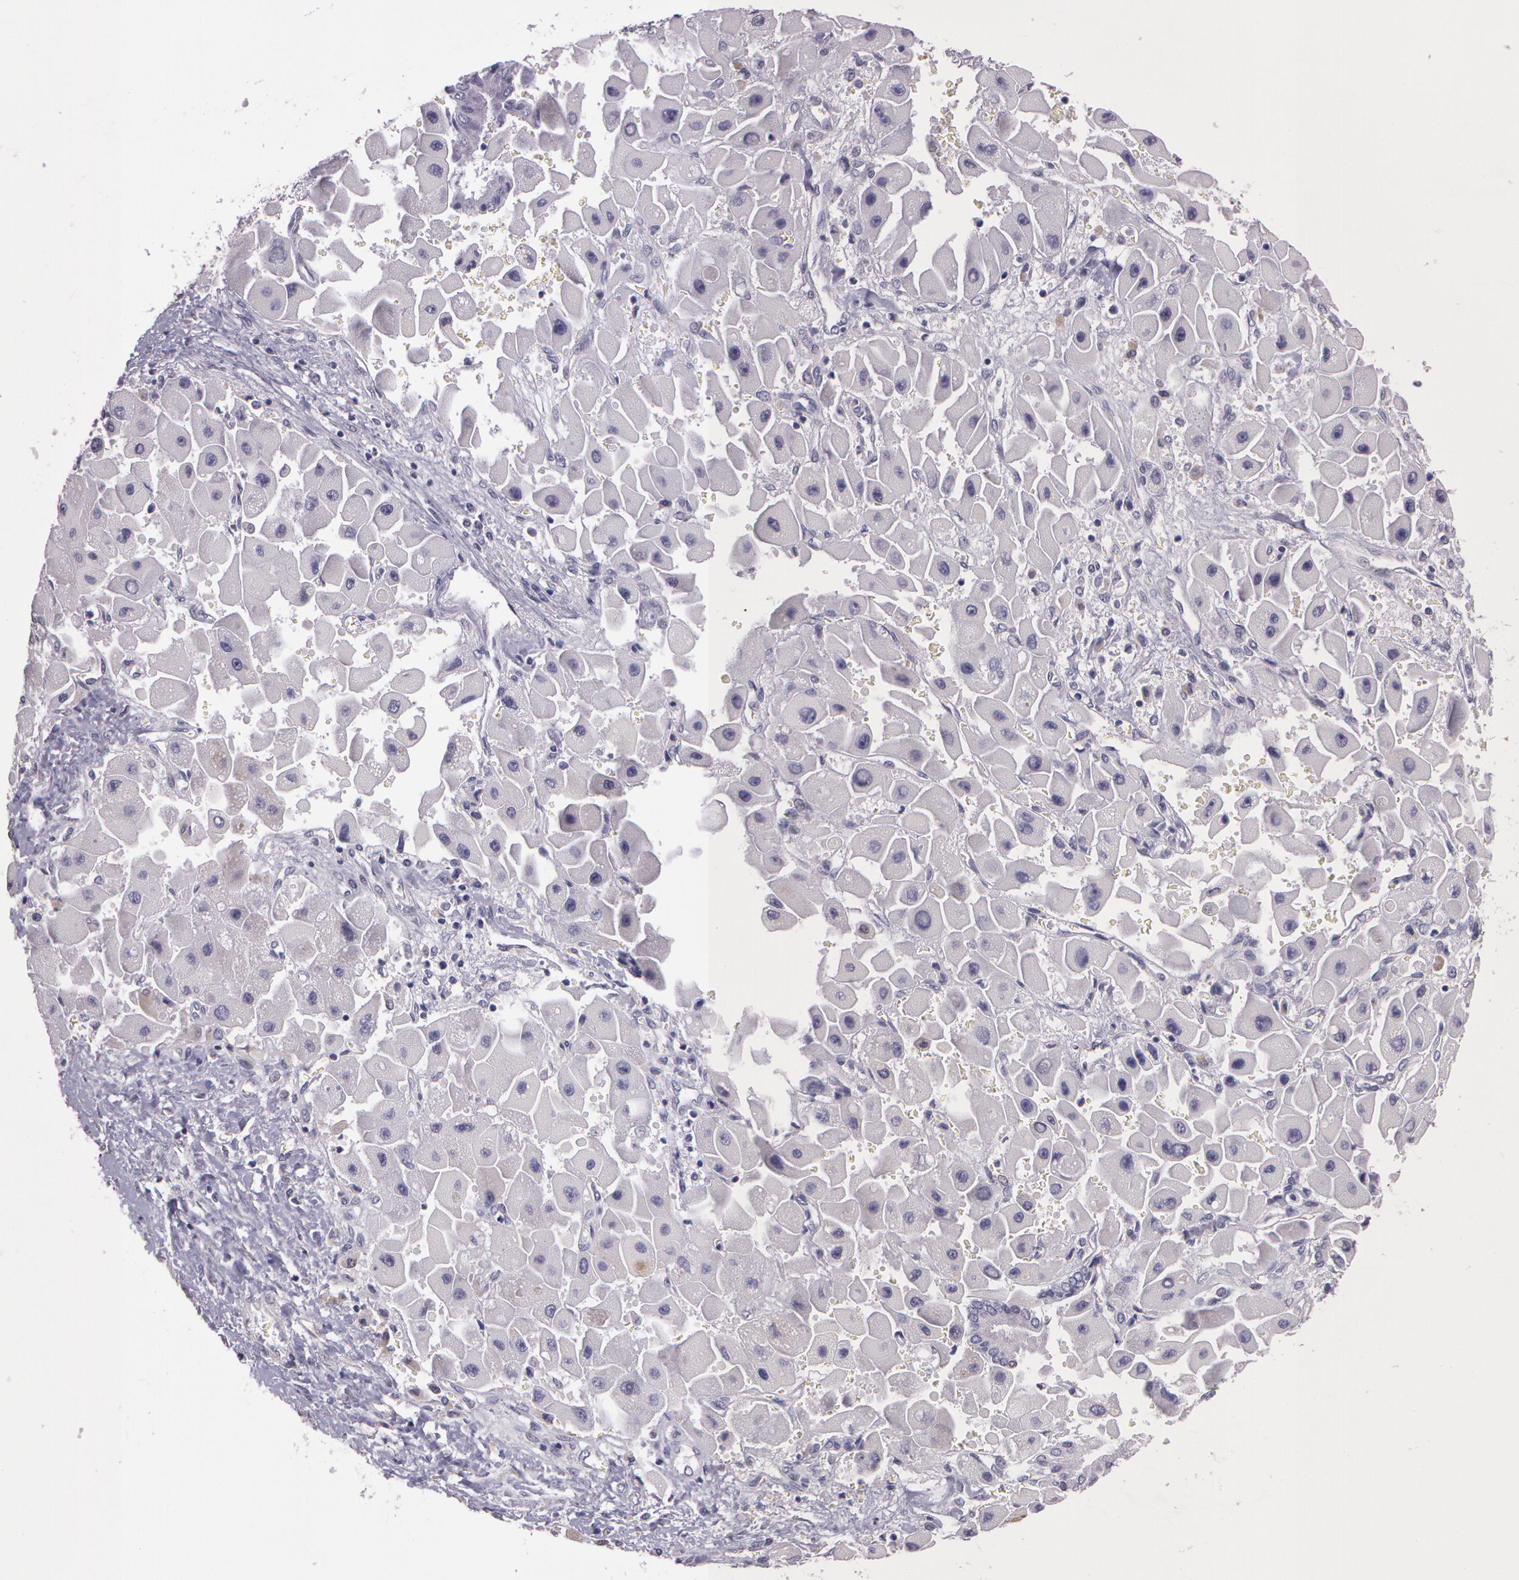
{"staining": {"intensity": "negative", "quantity": "none", "location": "none"}, "tissue": "liver cancer", "cell_type": "Tumor cells", "image_type": "cancer", "snomed": [{"axis": "morphology", "description": "Carcinoma, Hepatocellular, NOS"}, {"axis": "topography", "description": "Liver"}], "caption": "The photomicrograph exhibits no significant positivity in tumor cells of liver cancer.", "gene": "G2E3", "patient": {"sex": "male", "age": 24}}